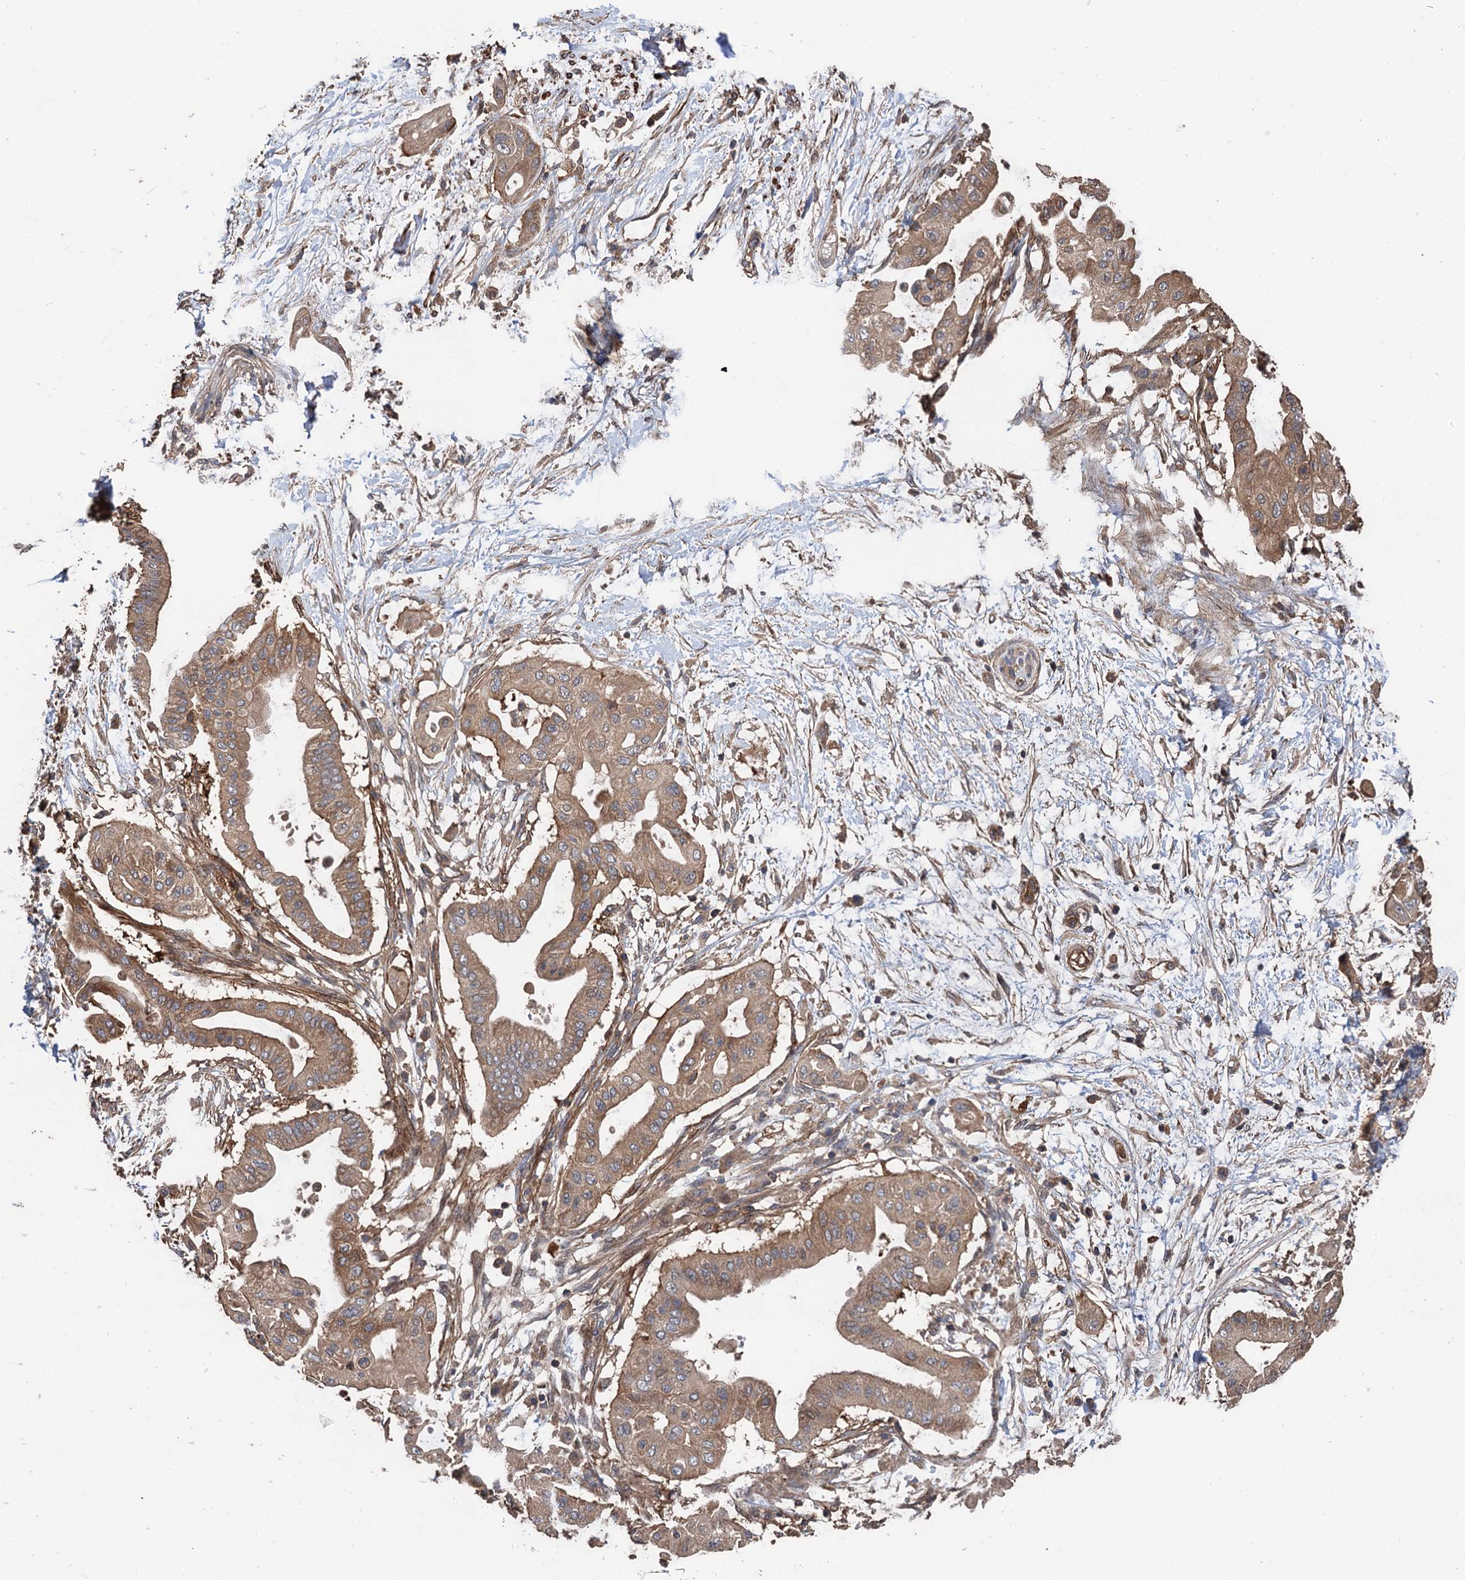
{"staining": {"intensity": "moderate", "quantity": "25%-75%", "location": "cytoplasmic/membranous"}, "tissue": "pancreatic cancer", "cell_type": "Tumor cells", "image_type": "cancer", "snomed": [{"axis": "morphology", "description": "Adenocarcinoma, NOS"}, {"axis": "topography", "description": "Pancreas"}], "caption": "Protein staining demonstrates moderate cytoplasmic/membranous staining in about 25%-75% of tumor cells in pancreatic cancer.", "gene": "PPP4R1", "patient": {"sex": "male", "age": 68}}